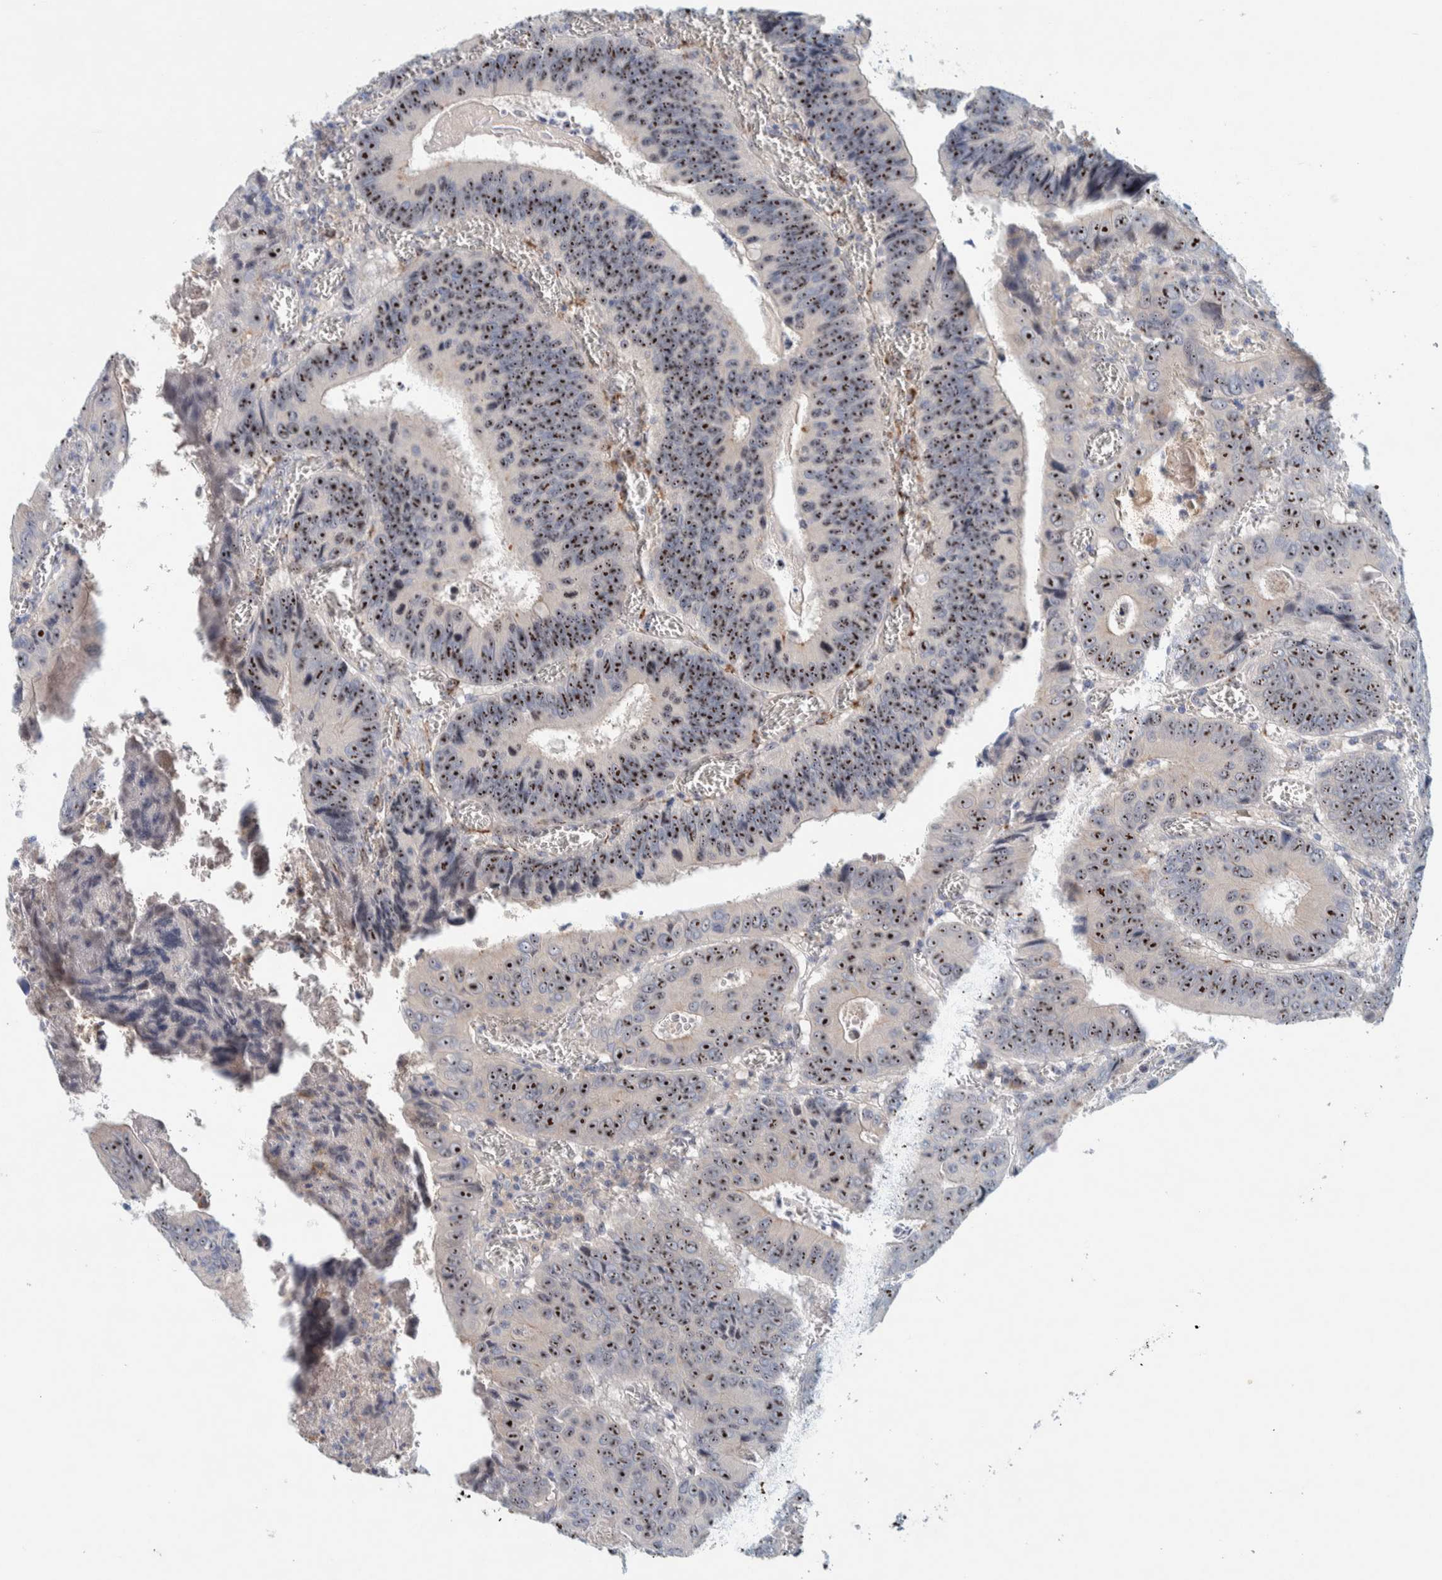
{"staining": {"intensity": "strong", "quantity": ">75%", "location": "nuclear"}, "tissue": "colorectal cancer", "cell_type": "Tumor cells", "image_type": "cancer", "snomed": [{"axis": "morphology", "description": "Inflammation, NOS"}, {"axis": "morphology", "description": "Adenocarcinoma, NOS"}, {"axis": "topography", "description": "Colon"}], "caption": "IHC photomicrograph of human colorectal adenocarcinoma stained for a protein (brown), which displays high levels of strong nuclear expression in approximately >75% of tumor cells.", "gene": "NOL11", "patient": {"sex": "male", "age": 72}}